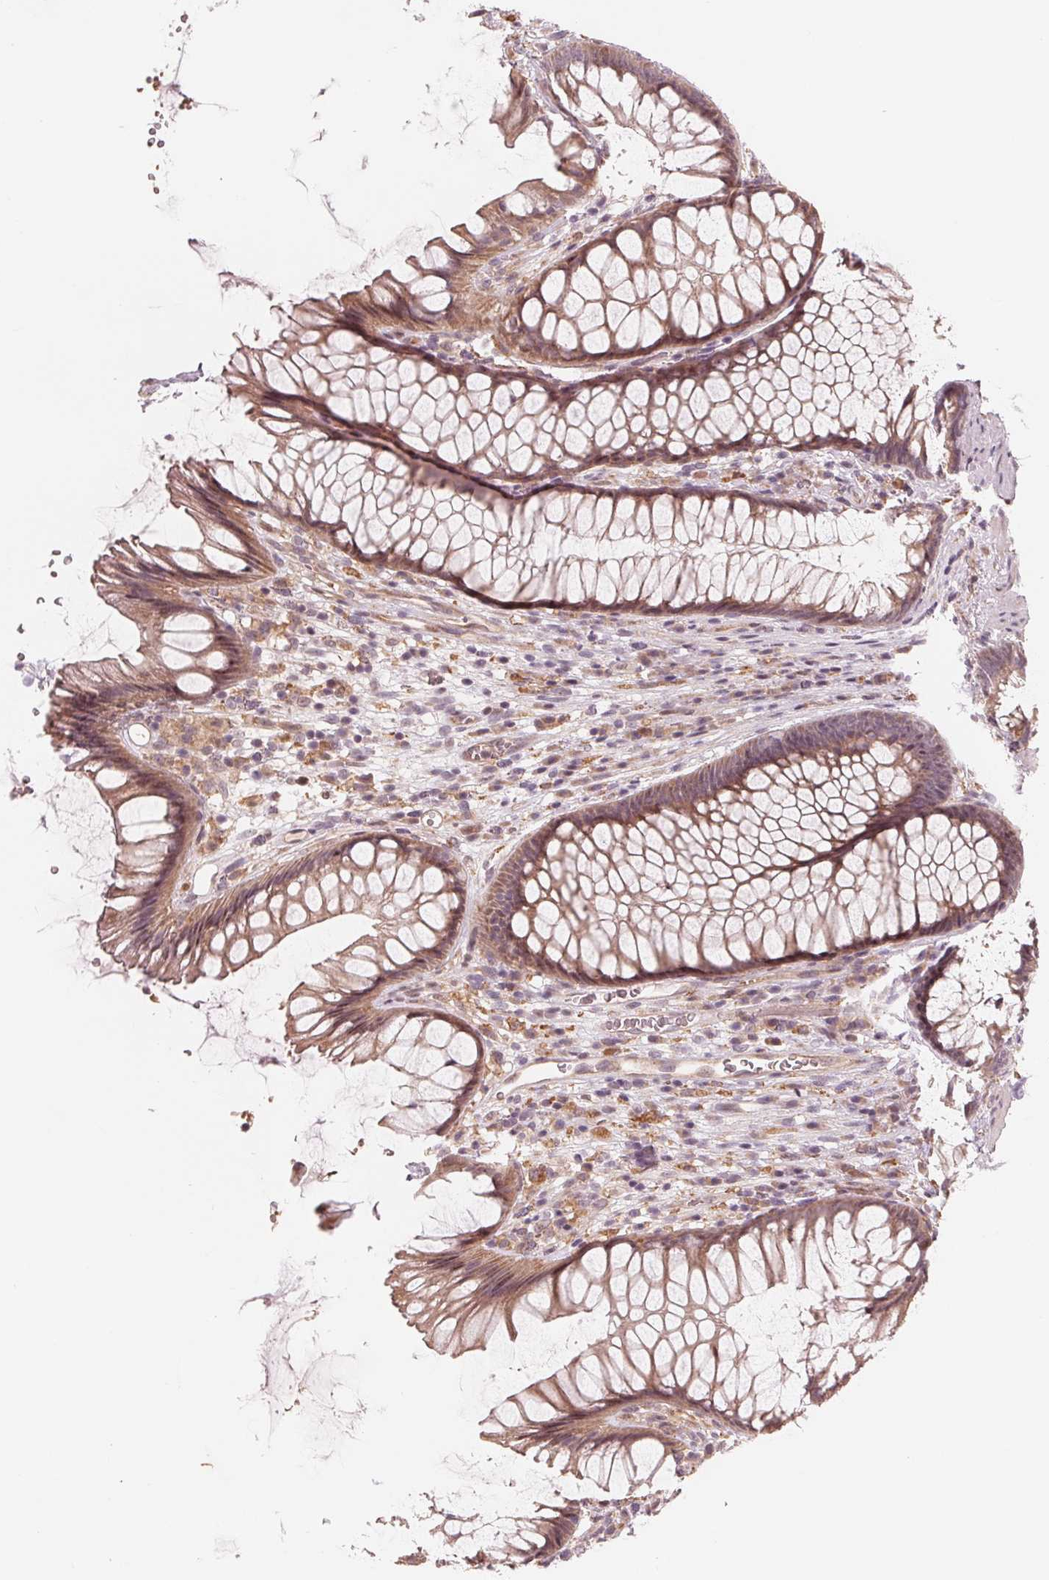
{"staining": {"intensity": "weak", "quantity": ">75%", "location": "cytoplasmic/membranous"}, "tissue": "rectum", "cell_type": "Glandular cells", "image_type": "normal", "snomed": [{"axis": "morphology", "description": "Normal tissue, NOS"}, {"axis": "topography", "description": "Rectum"}], "caption": "Immunohistochemistry image of normal rectum: human rectum stained using IHC exhibits low levels of weak protein expression localized specifically in the cytoplasmic/membranous of glandular cells, appearing as a cytoplasmic/membranous brown color.", "gene": "IL9R", "patient": {"sex": "male", "age": 53}}